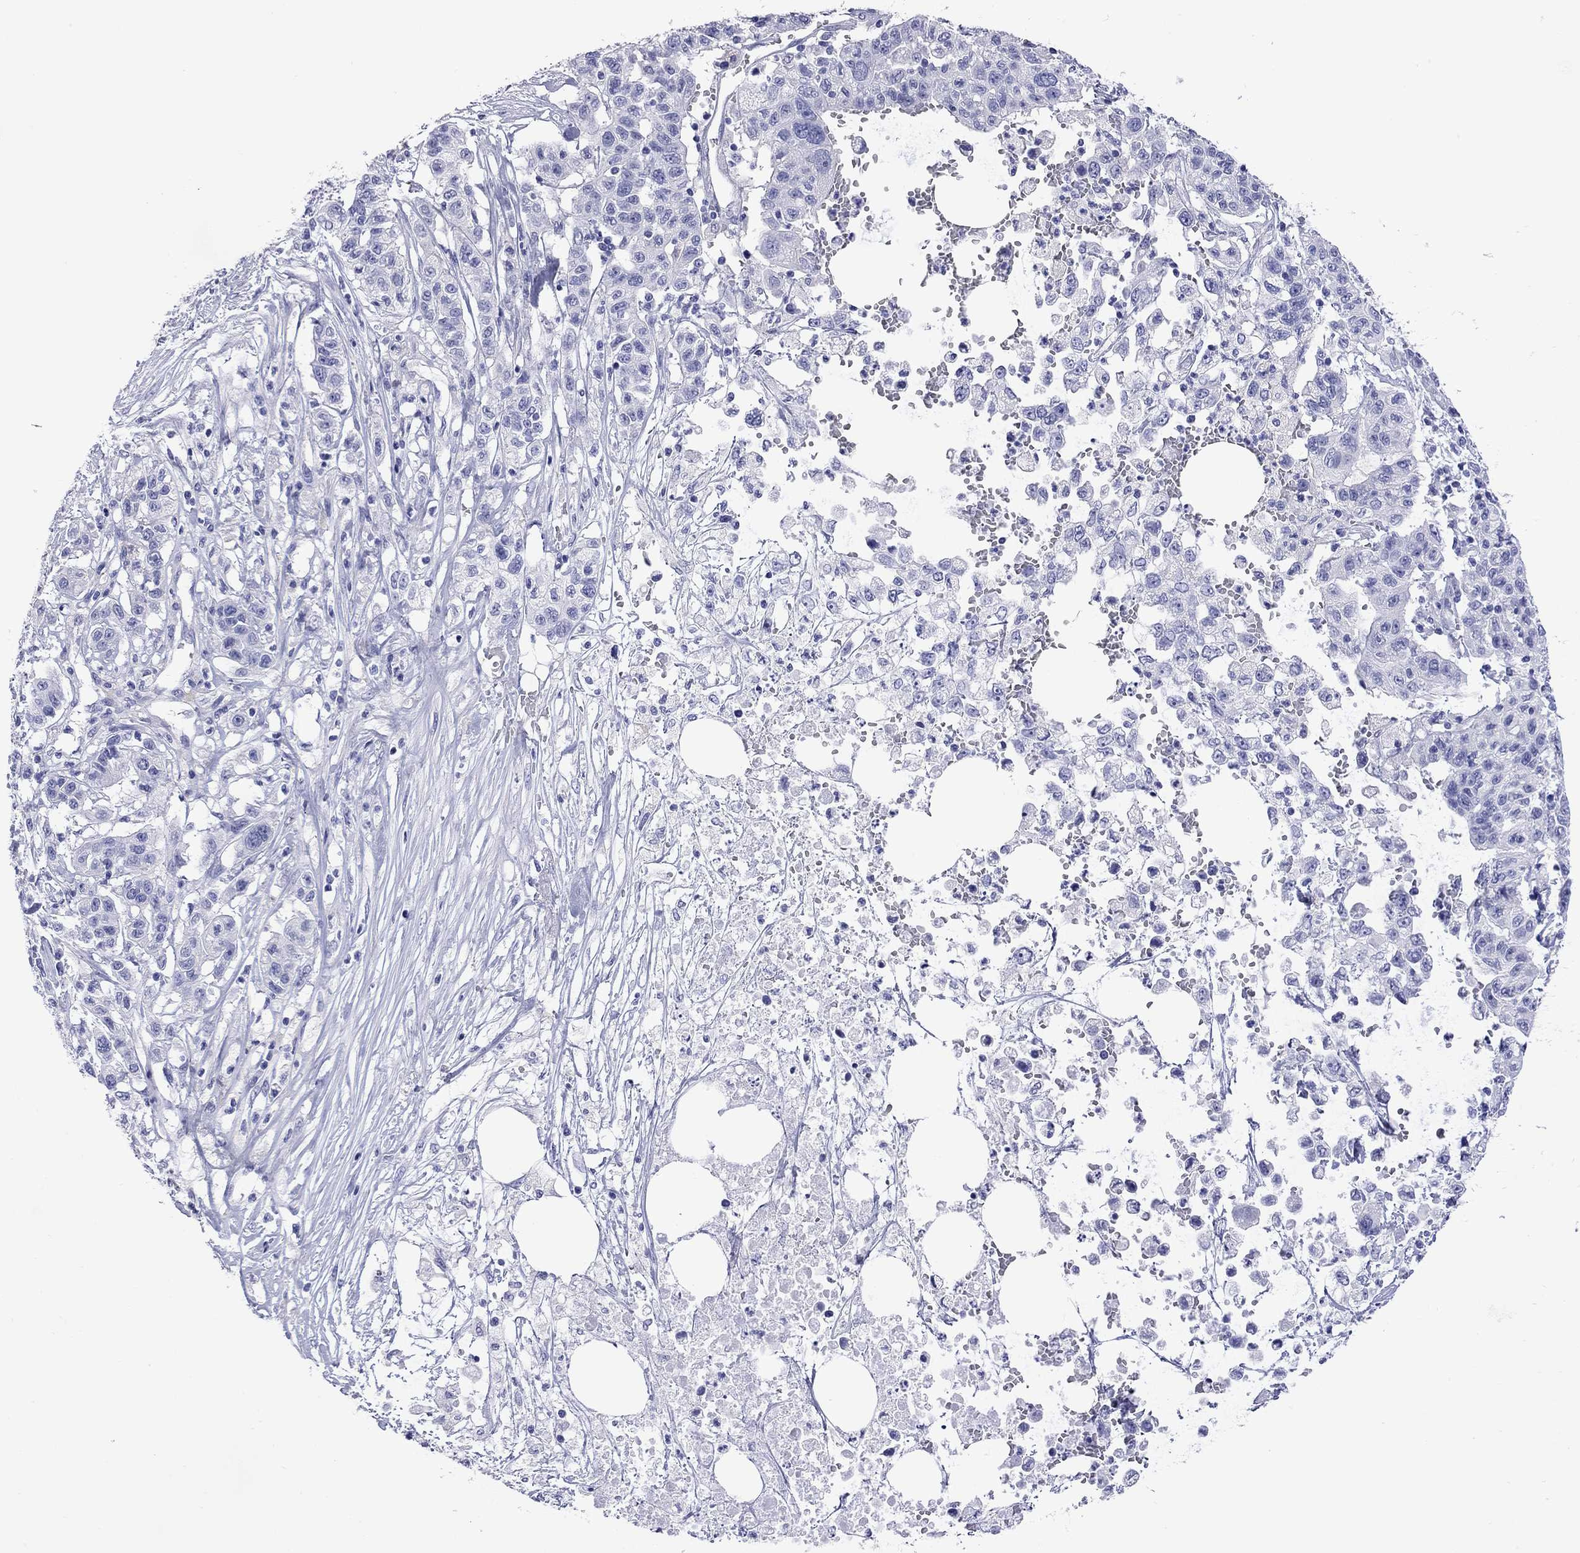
{"staining": {"intensity": "negative", "quantity": "none", "location": "none"}, "tissue": "liver cancer", "cell_type": "Tumor cells", "image_type": "cancer", "snomed": [{"axis": "morphology", "description": "Adenocarcinoma, NOS"}, {"axis": "morphology", "description": "Cholangiocarcinoma"}, {"axis": "topography", "description": "Liver"}], "caption": "The photomicrograph demonstrates no significant positivity in tumor cells of liver cancer. (IHC, brightfield microscopy, high magnification).", "gene": "KIAA2012", "patient": {"sex": "male", "age": 64}}